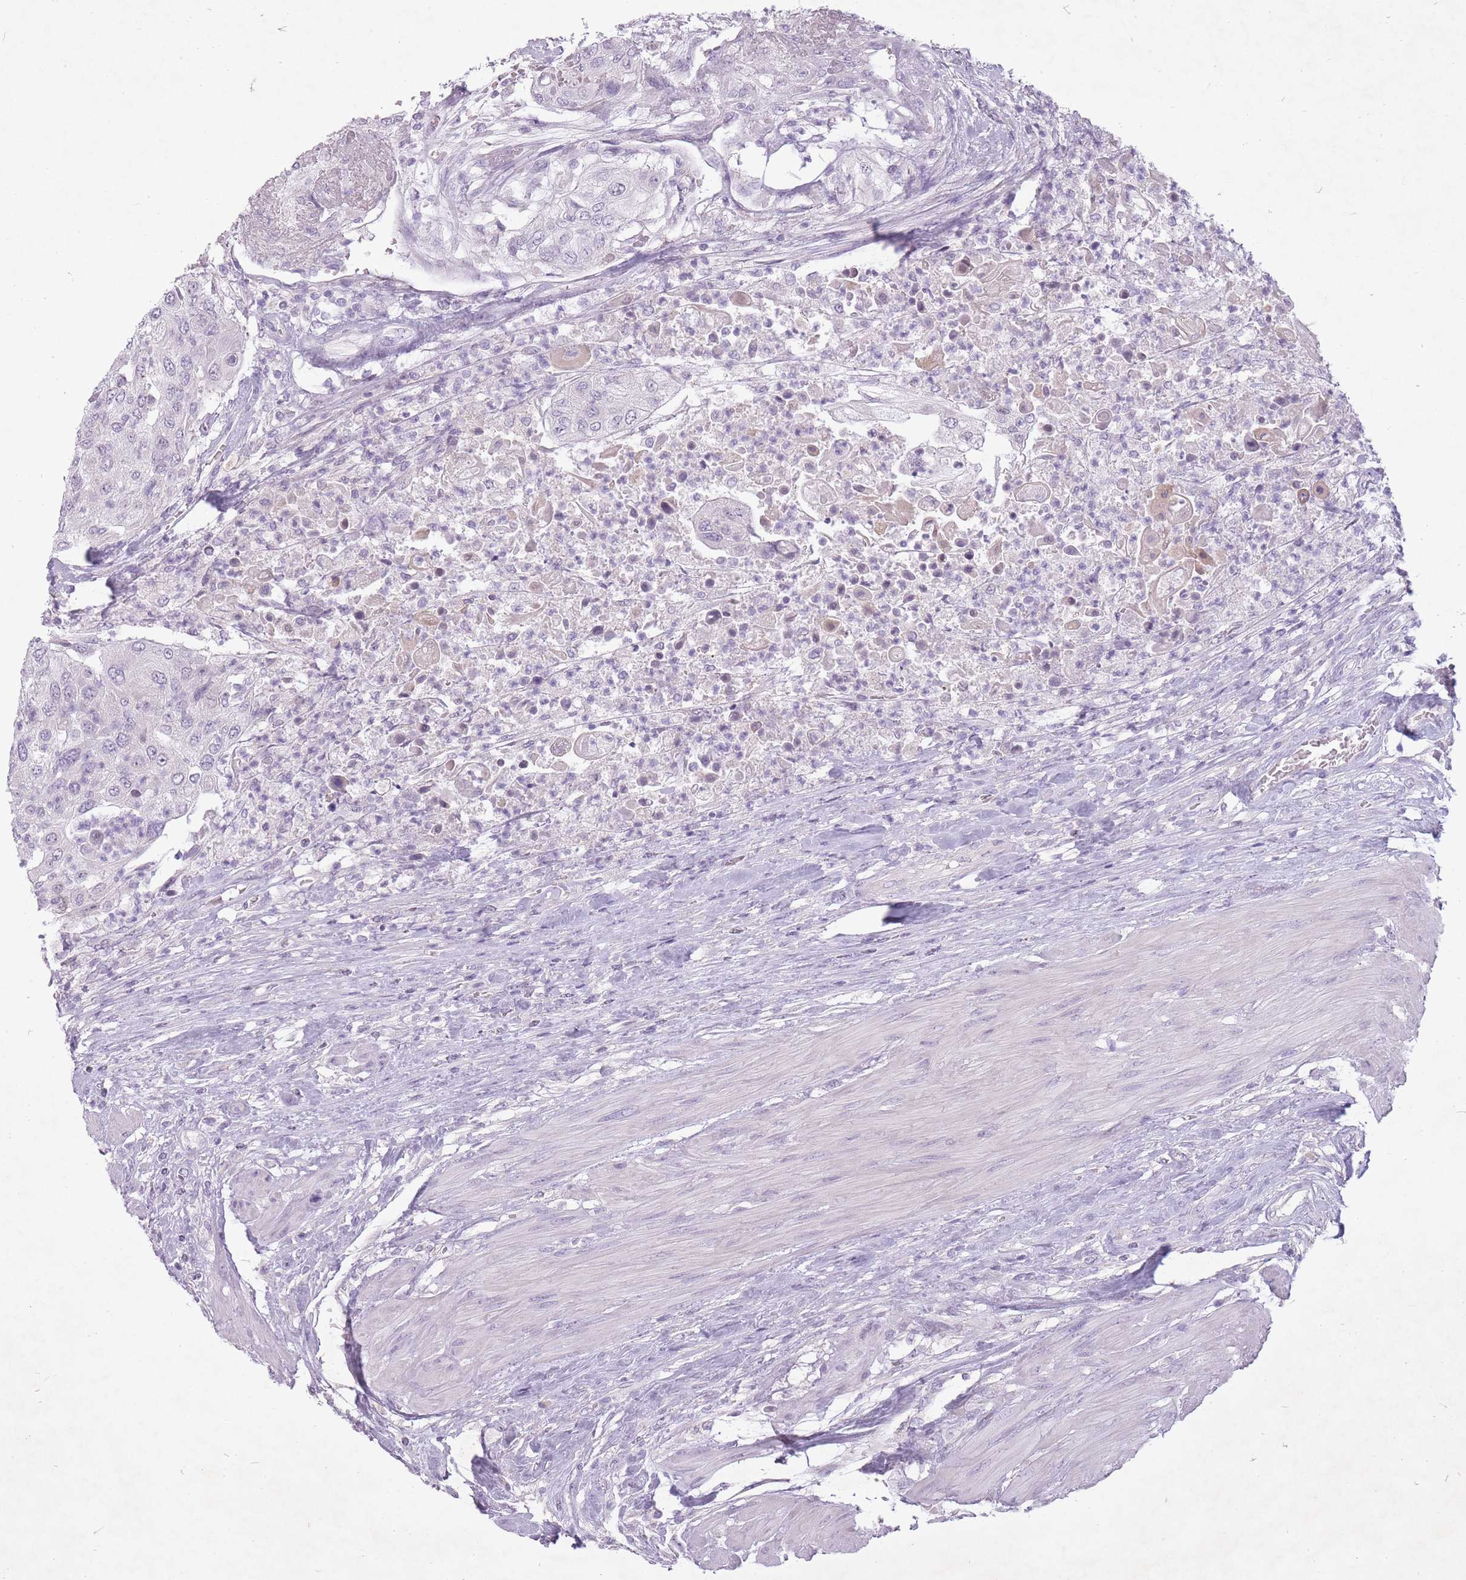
{"staining": {"intensity": "negative", "quantity": "none", "location": "none"}, "tissue": "urothelial cancer", "cell_type": "Tumor cells", "image_type": "cancer", "snomed": [{"axis": "morphology", "description": "Urothelial carcinoma, High grade"}, {"axis": "topography", "description": "Urinary bladder"}], "caption": "A micrograph of high-grade urothelial carcinoma stained for a protein shows no brown staining in tumor cells.", "gene": "FAM43B", "patient": {"sex": "female", "age": 79}}